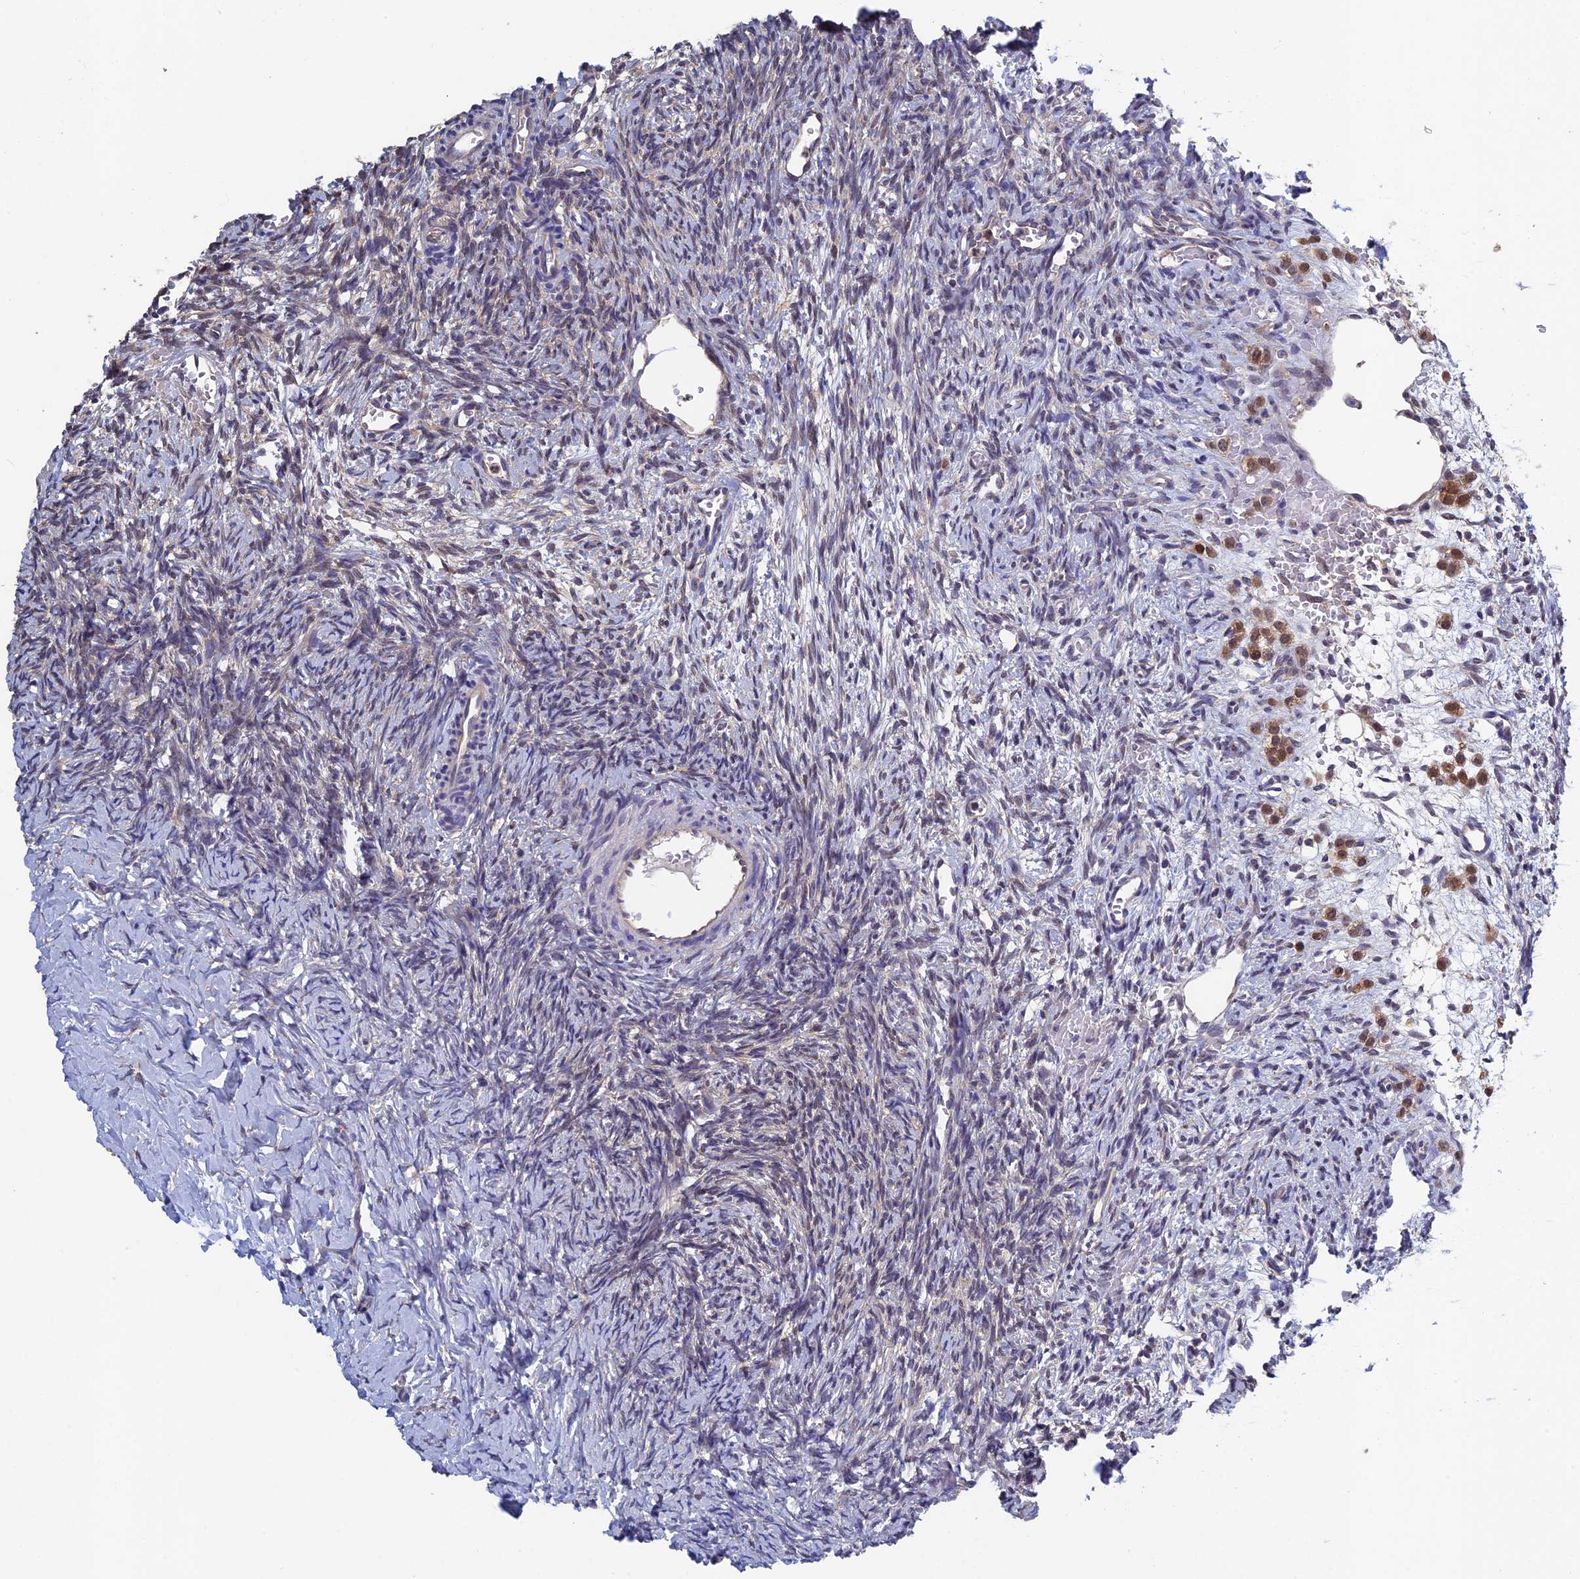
{"staining": {"intensity": "negative", "quantity": "none", "location": "none"}, "tissue": "ovary", "cell_type": "Ovarian stroma cells", "image_type": "normal", "snomed": [{"axis": "morphology", "description": "Normal tissue, NOS"}, {"axis": "topography", "description": "Ovary"}], "caption": "IHC image of normal human ovary stained for a protein (brown), which exhibits no staining in ovarian stroma cells.", "gene": "LCMT1", "patient": {"sex": "female", "age": 39}}